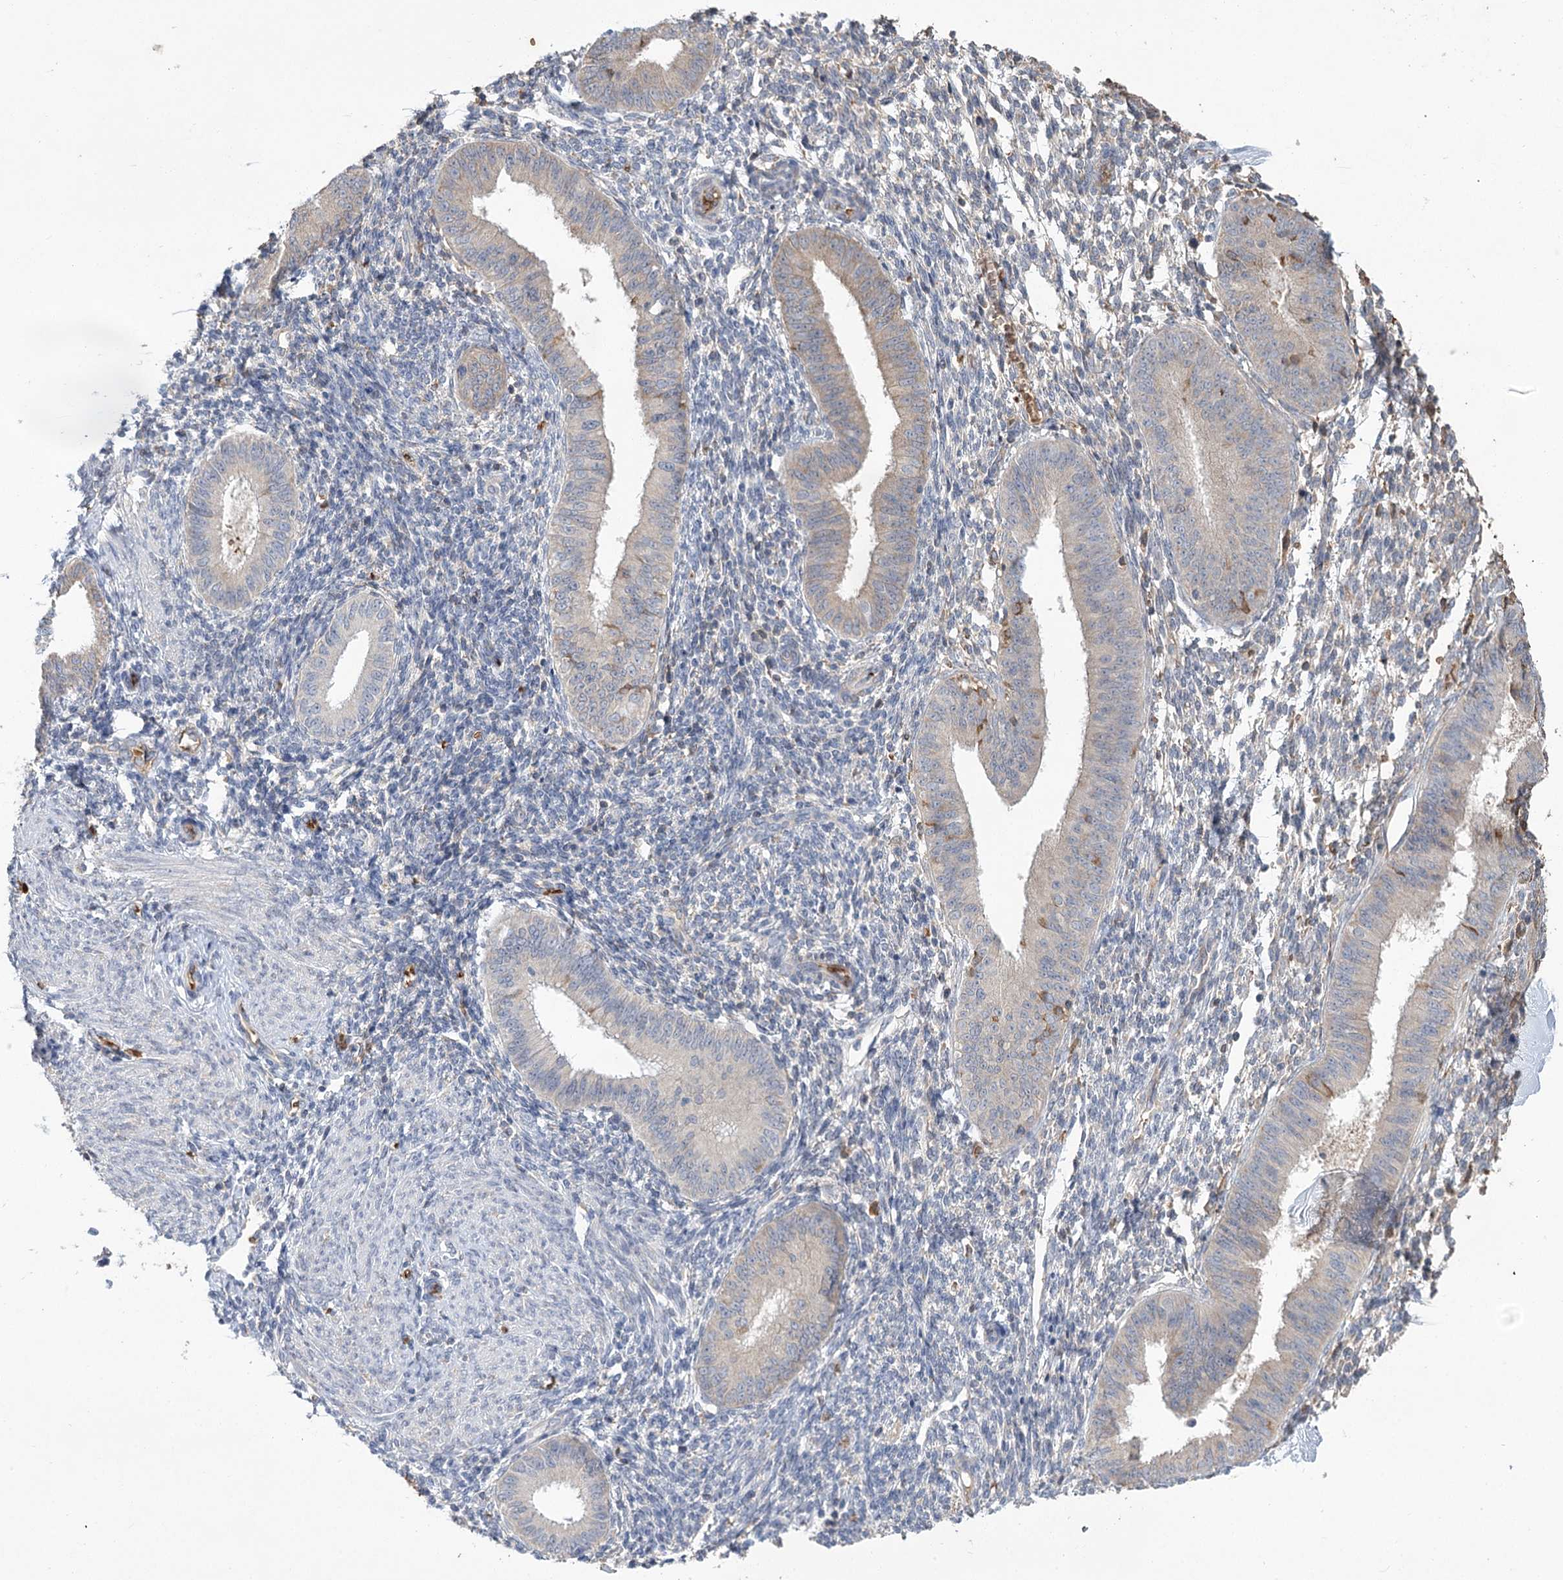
{"staining": {"intensity": "negative", "quantity": "none", "location": "none"}, "tissue": "endometrium", "cell_type": "Cells in endometrial stroma", "image_type": "normal", "snomed": [{"axis": "morphology", "description": "Normal tissue, NOS"}, {"axis": "topography", "description": "Uterus"}, {"axis": "topography", "description": "Endometrium"}], "caption": "A high-resolution image shows immunohistochemistry (IHC) staining of unremarkable endometrium, which reveals no significant expression in cells in endometrial stroma.", "gene": "HBA1", "patient": {"sex": "female", "age": 48}}